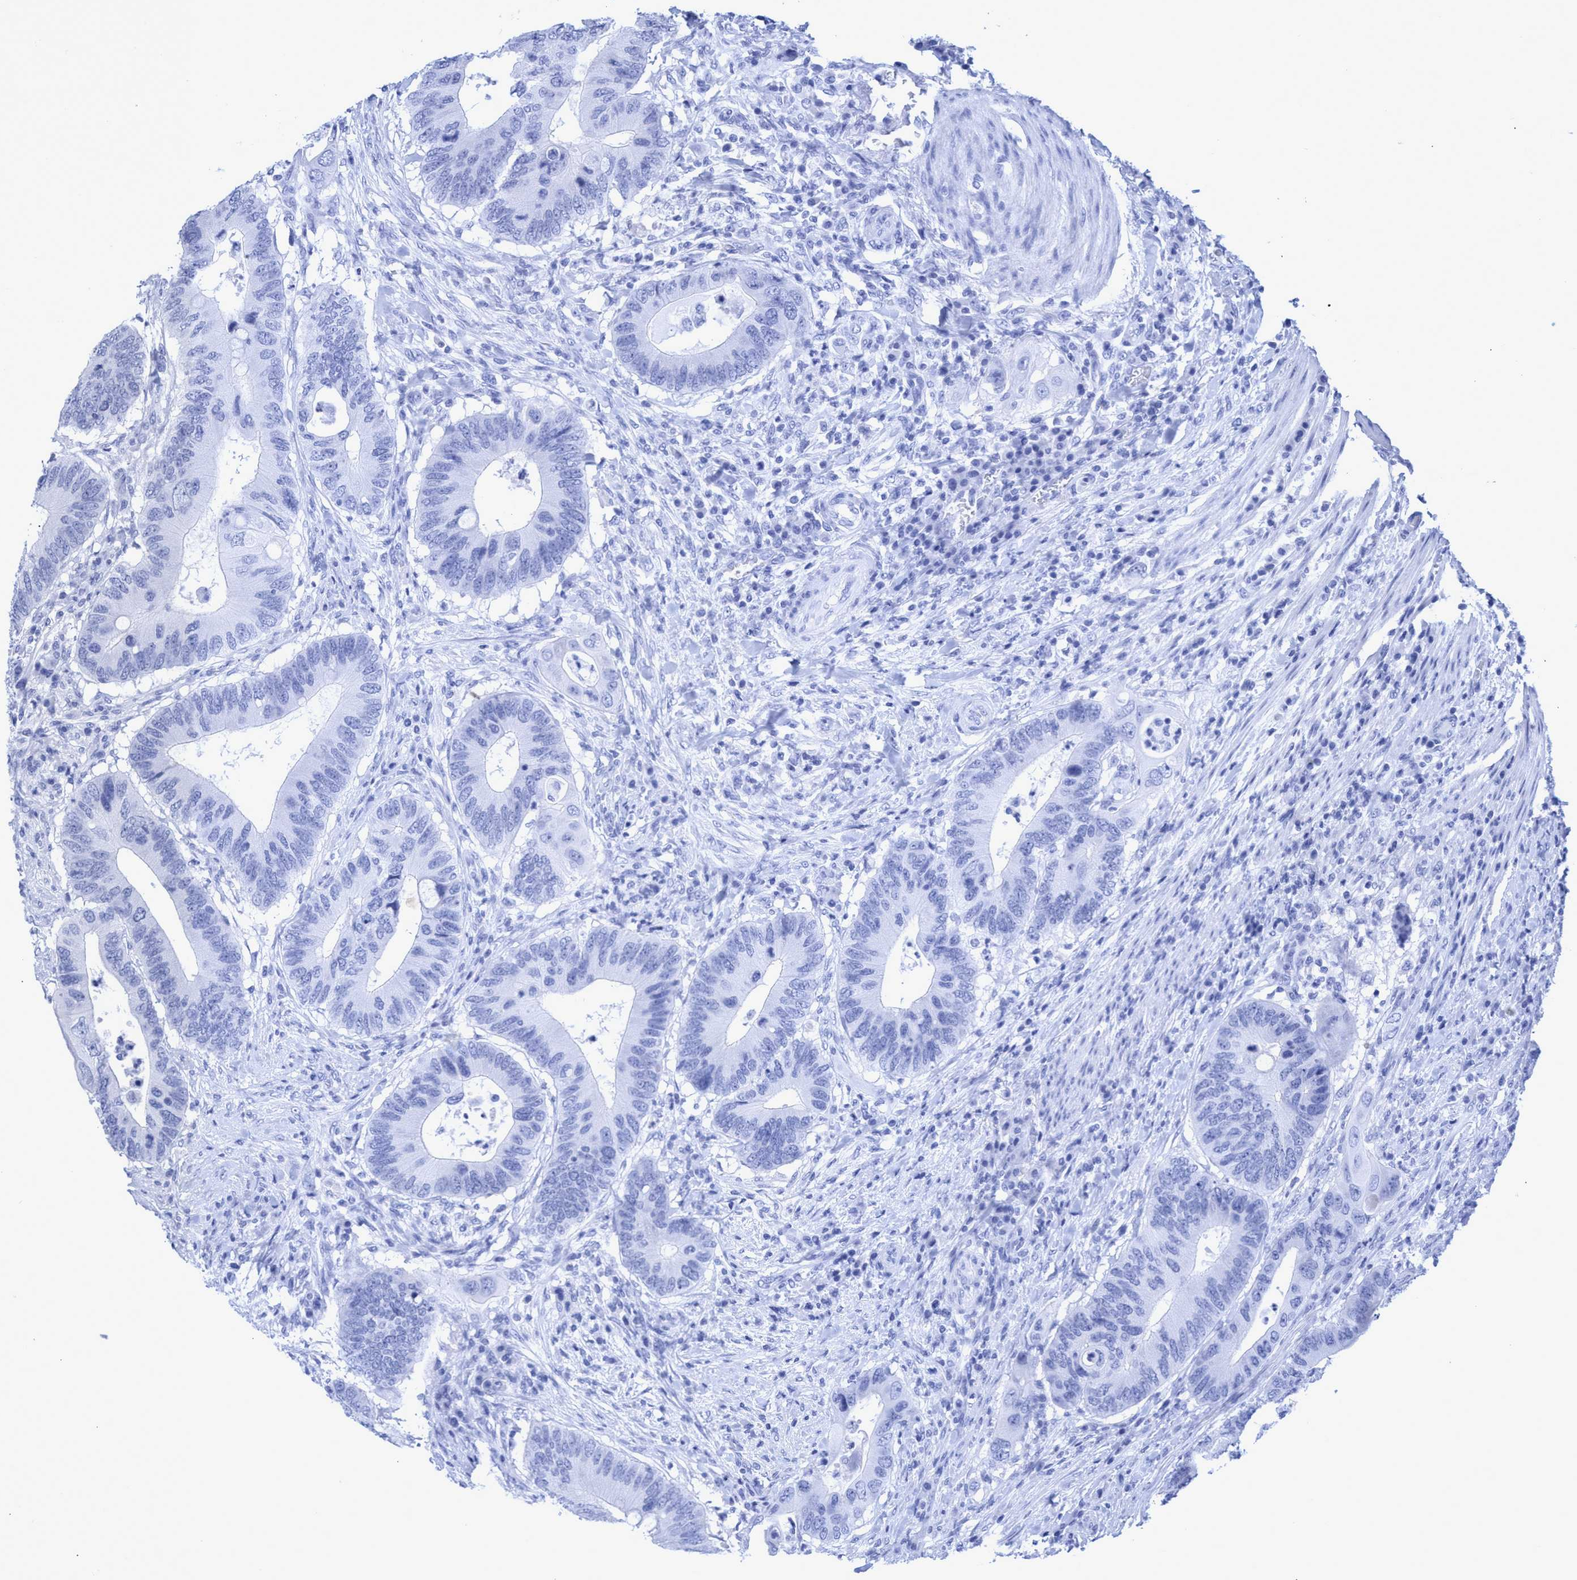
{"staining": {"intensity": "negative", "quantity": "none", "location": "none"}, "tissue": "colorectal cancer", "cell_type": "Tumor cells", "image_type": "cancer", "snomed": [{"axis": "morphology", "description": "Adenocarcinoma, NOS"}, {"axis": "topography", "description": "Colon"}], "caption": "Tumor cells show no significant positivity in colorectal cancer.", "gene": "INSL6", "patient": {"sex": "male", "age": 71}}